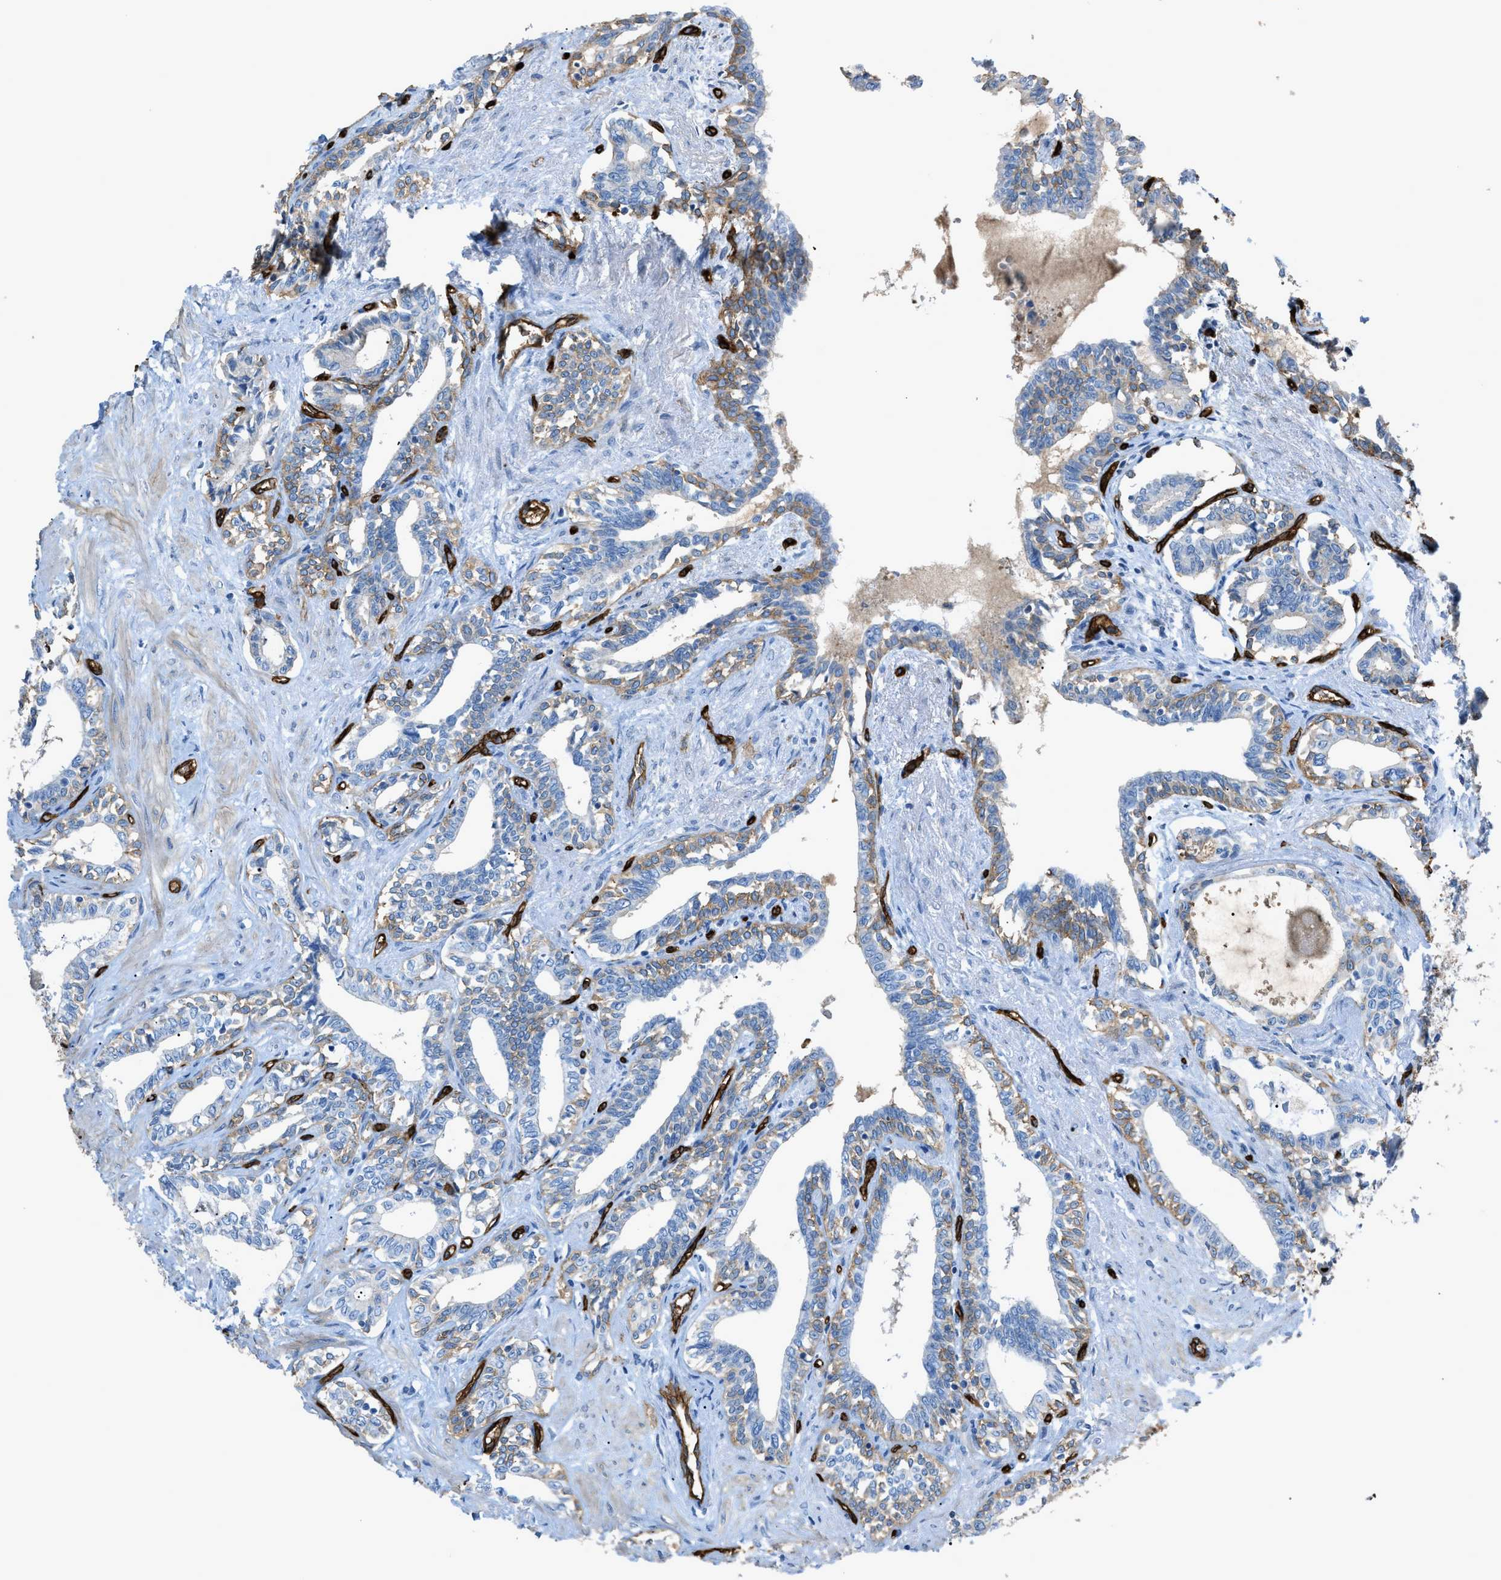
{"staining": {"intensity": "moderate", "quantity": "<25%", "location": "cytoplasmic/membranous"}, "tissue": "seminal vesicle", "cell_type": "Glandular cells", "image_type": "normal", "snomed": [{"axis": "morphology", "description": "Normal tissue, NOS"}, {"axis": "morphology", "description": "Adenocarcinoma, High grade"}, {"axis": "topography", "description": "Prostate"}, {"axis": "topography", "description": "Seminal veicle"}], "caption": "Brown immunohistochemical staining in normal human seminal vesicle displays moderate cytoplasmic/membranous expression in about <25% of glandular cells. Ihc stains the protein in brown and the nuclei are stained blue.", "gene": "SLC22A15", "patient": {"sex": "male", "age": 55}}